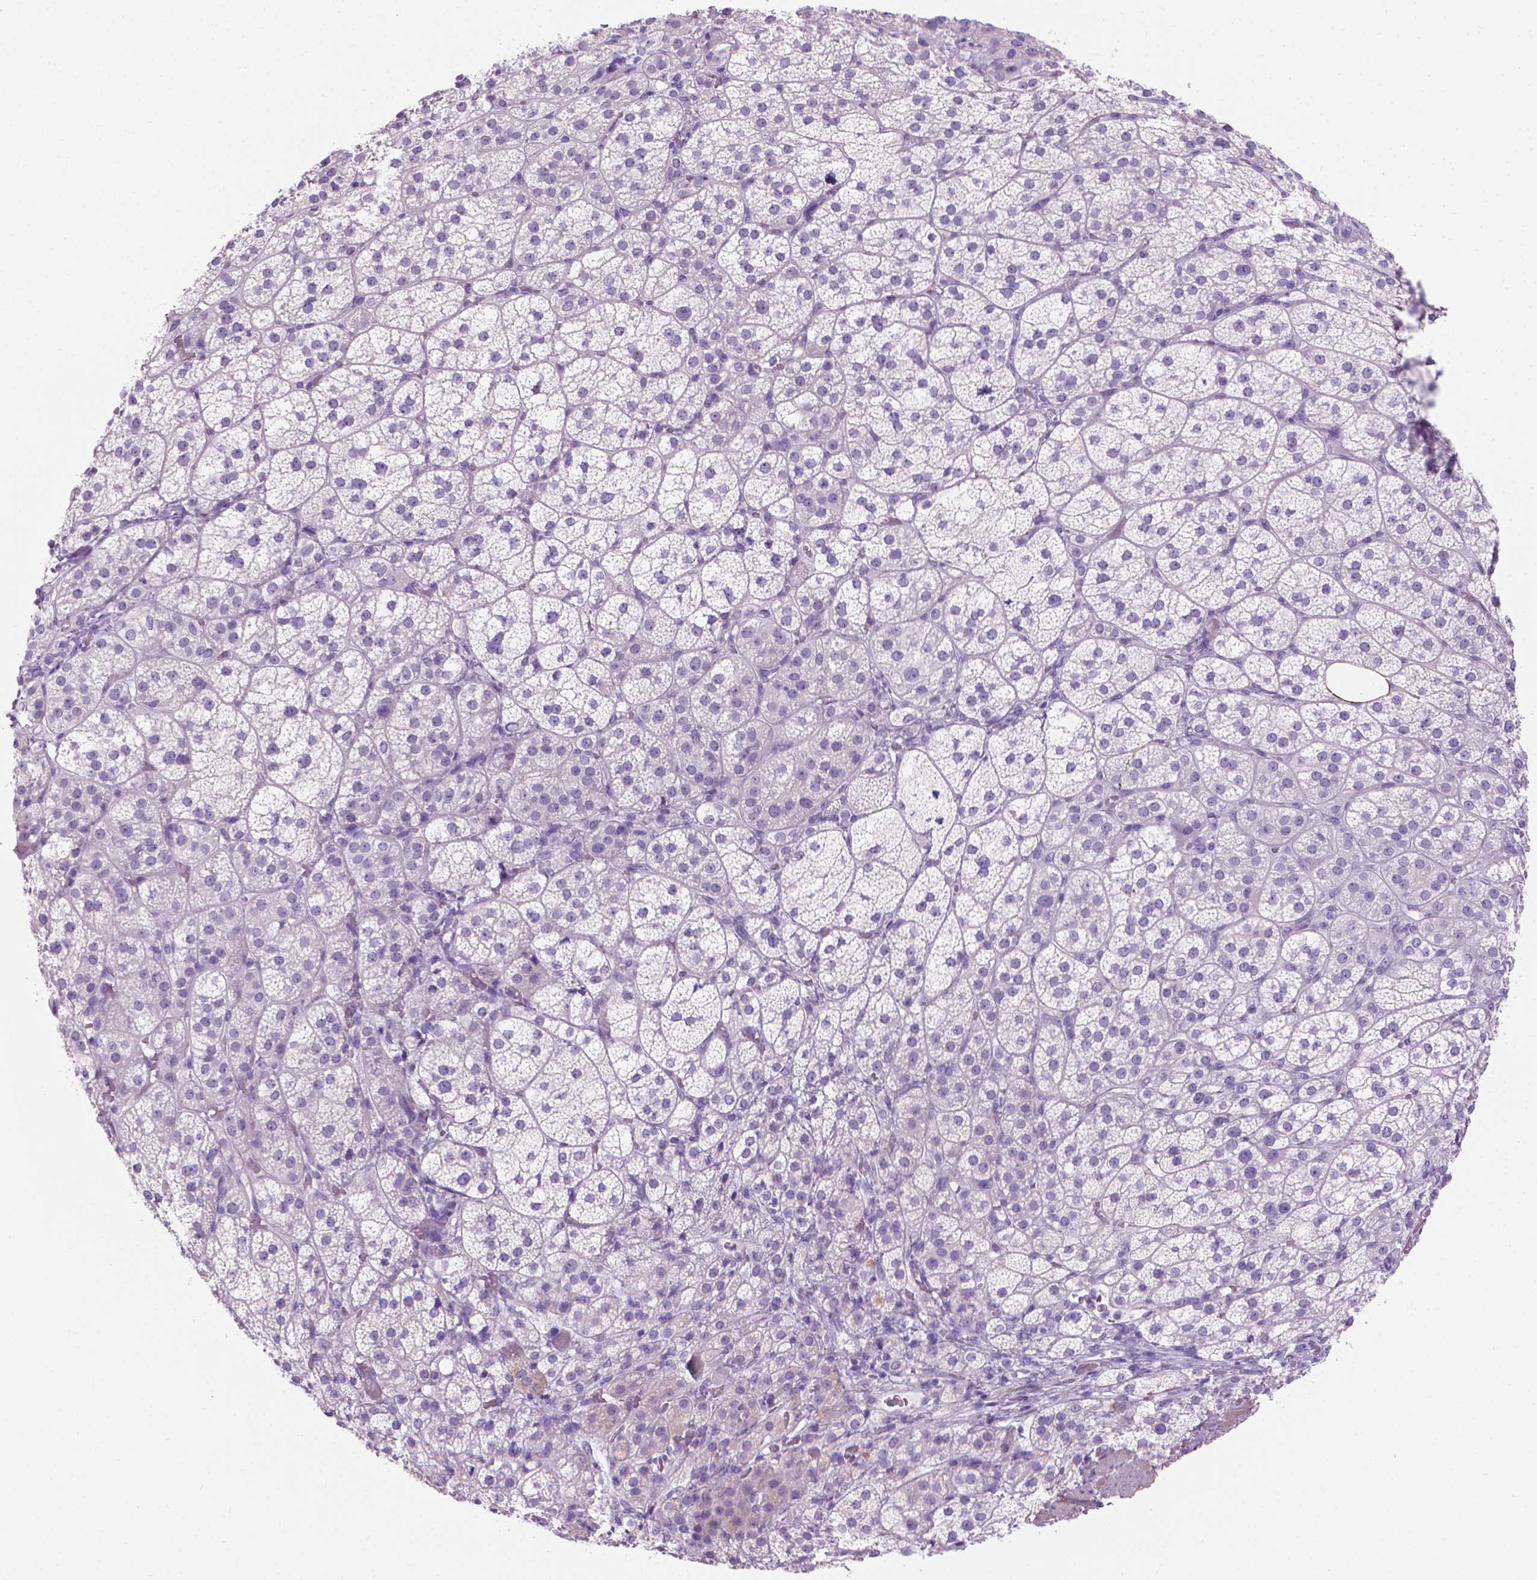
{"staining": {"intensity": "weak", "quantity": "<25%", "location": "cytoplasmic/membranous"}, "tissue": "adrenal gland", "cell_type": "Glandular cells", "image_type": "normal", "snomed": [{"axis": "morphology", "description": "Normal tissue, NOS"}, {"axis": "topography", "description": "Adrenal gland"}], "caption": "IHC of benign human adrenal gland exhibits no positivity in glandular cells. (Stains: DAB IHC with hematoxylin counter stain, Microscopy: brightfield microscopy at high magnification).", "gene": "FASN", "patient": {"sex": "female", "age": 60}}